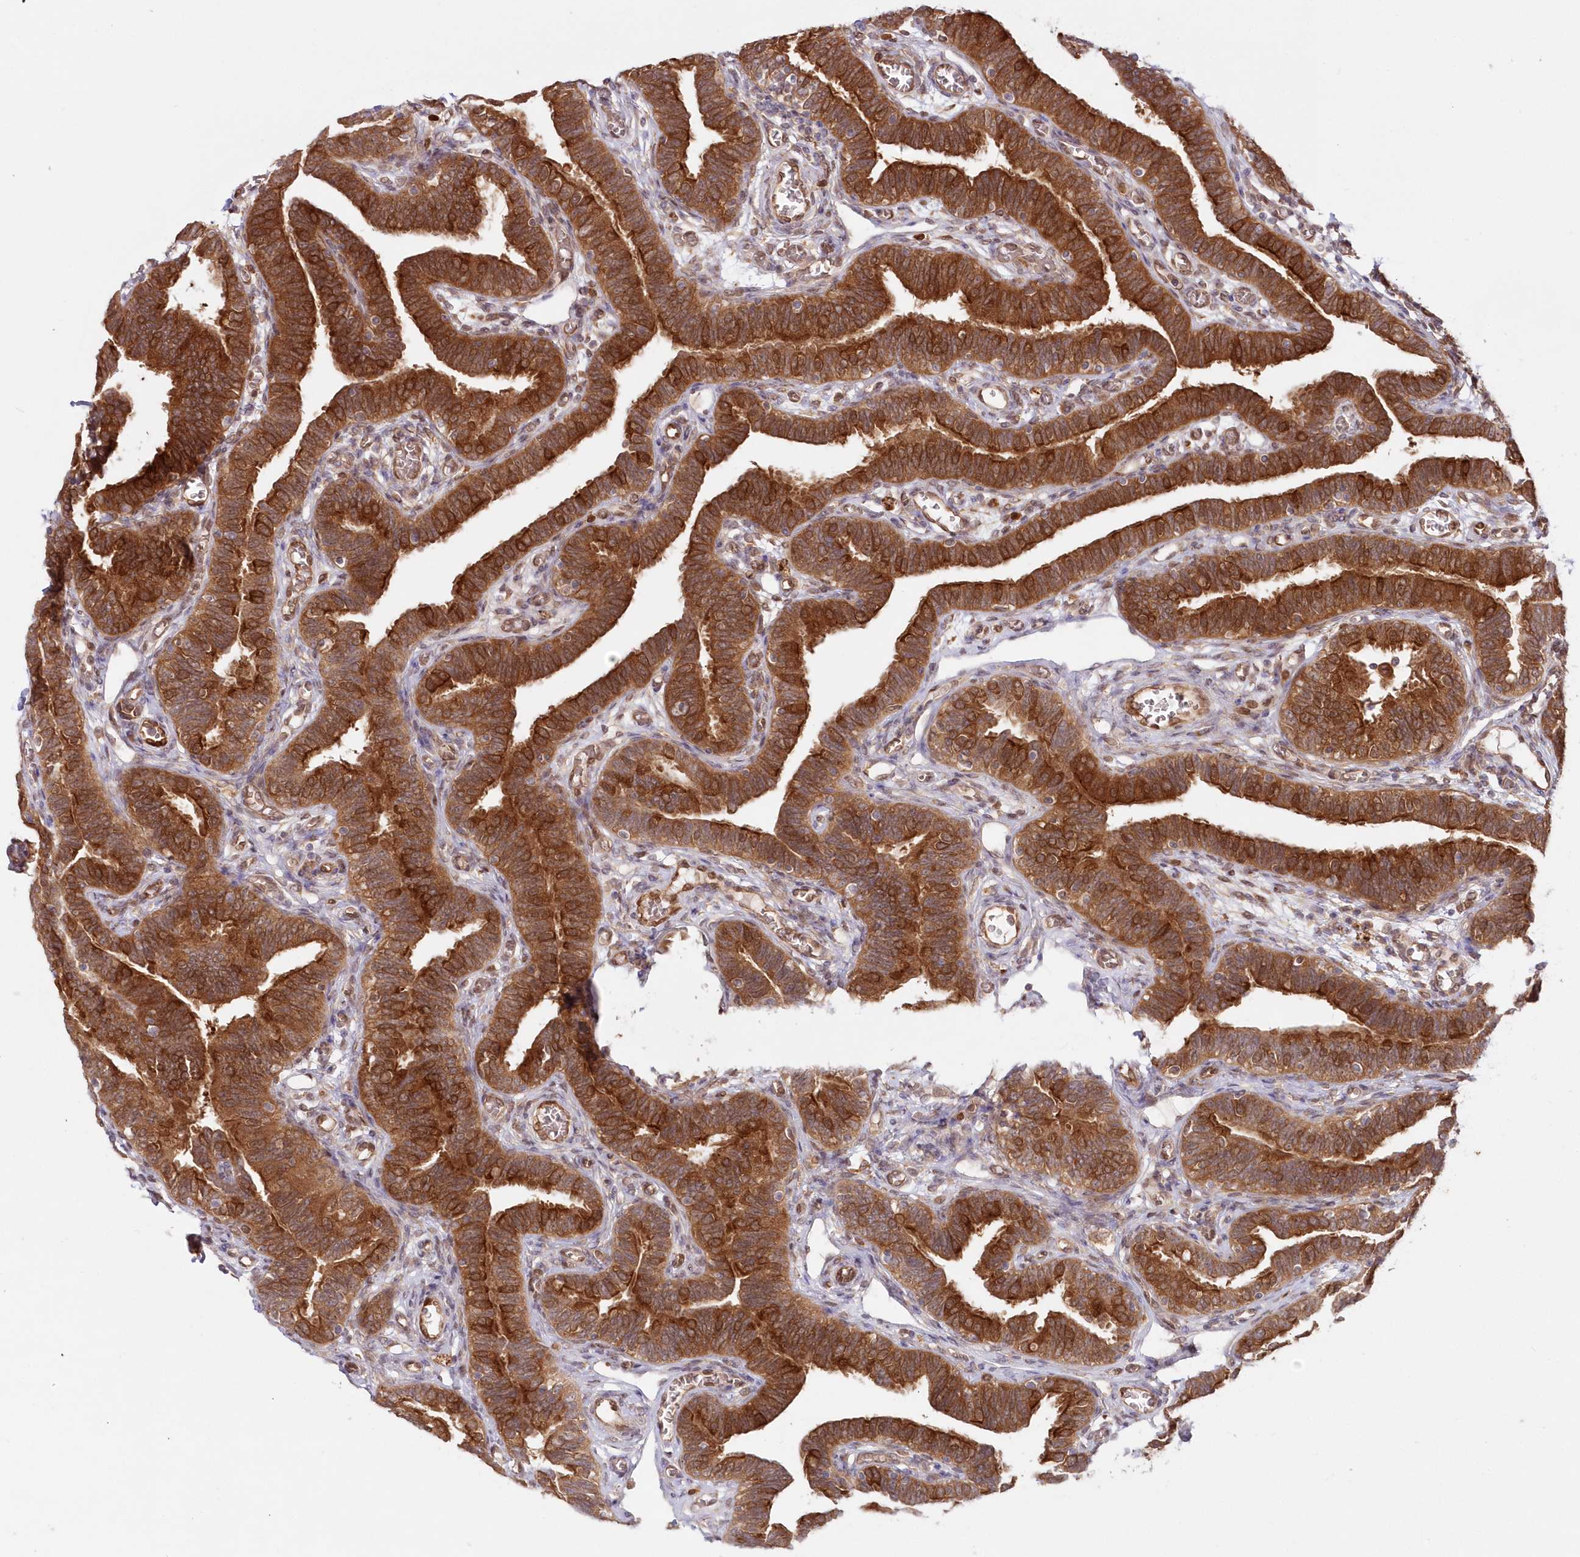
{"staining": {"intensity": "strong", "quantity": ">75%", "location": "cytoplasmic/membranous"}, "tissue": "fallopian tube", "cell_type": "Glandular cells", "image_type": "normal", "snomed": [{"axis": "morphology", "description": "Normal tissue, NOS"}, {"axis": "topography", "description": "Fallopian tube"}], "caption": "Immunohistochemistry photomicrograph of benign fallopian tube: human fallopian tube stained using IHC reveals high levels of strong protein expression localized specifically in the cytoplasmic/membranous of glandular cells, appearing as a cytoplasmic/membranous brown color.", "gene": "GBE1", "patient": {"sex": "female", "age": 39}}